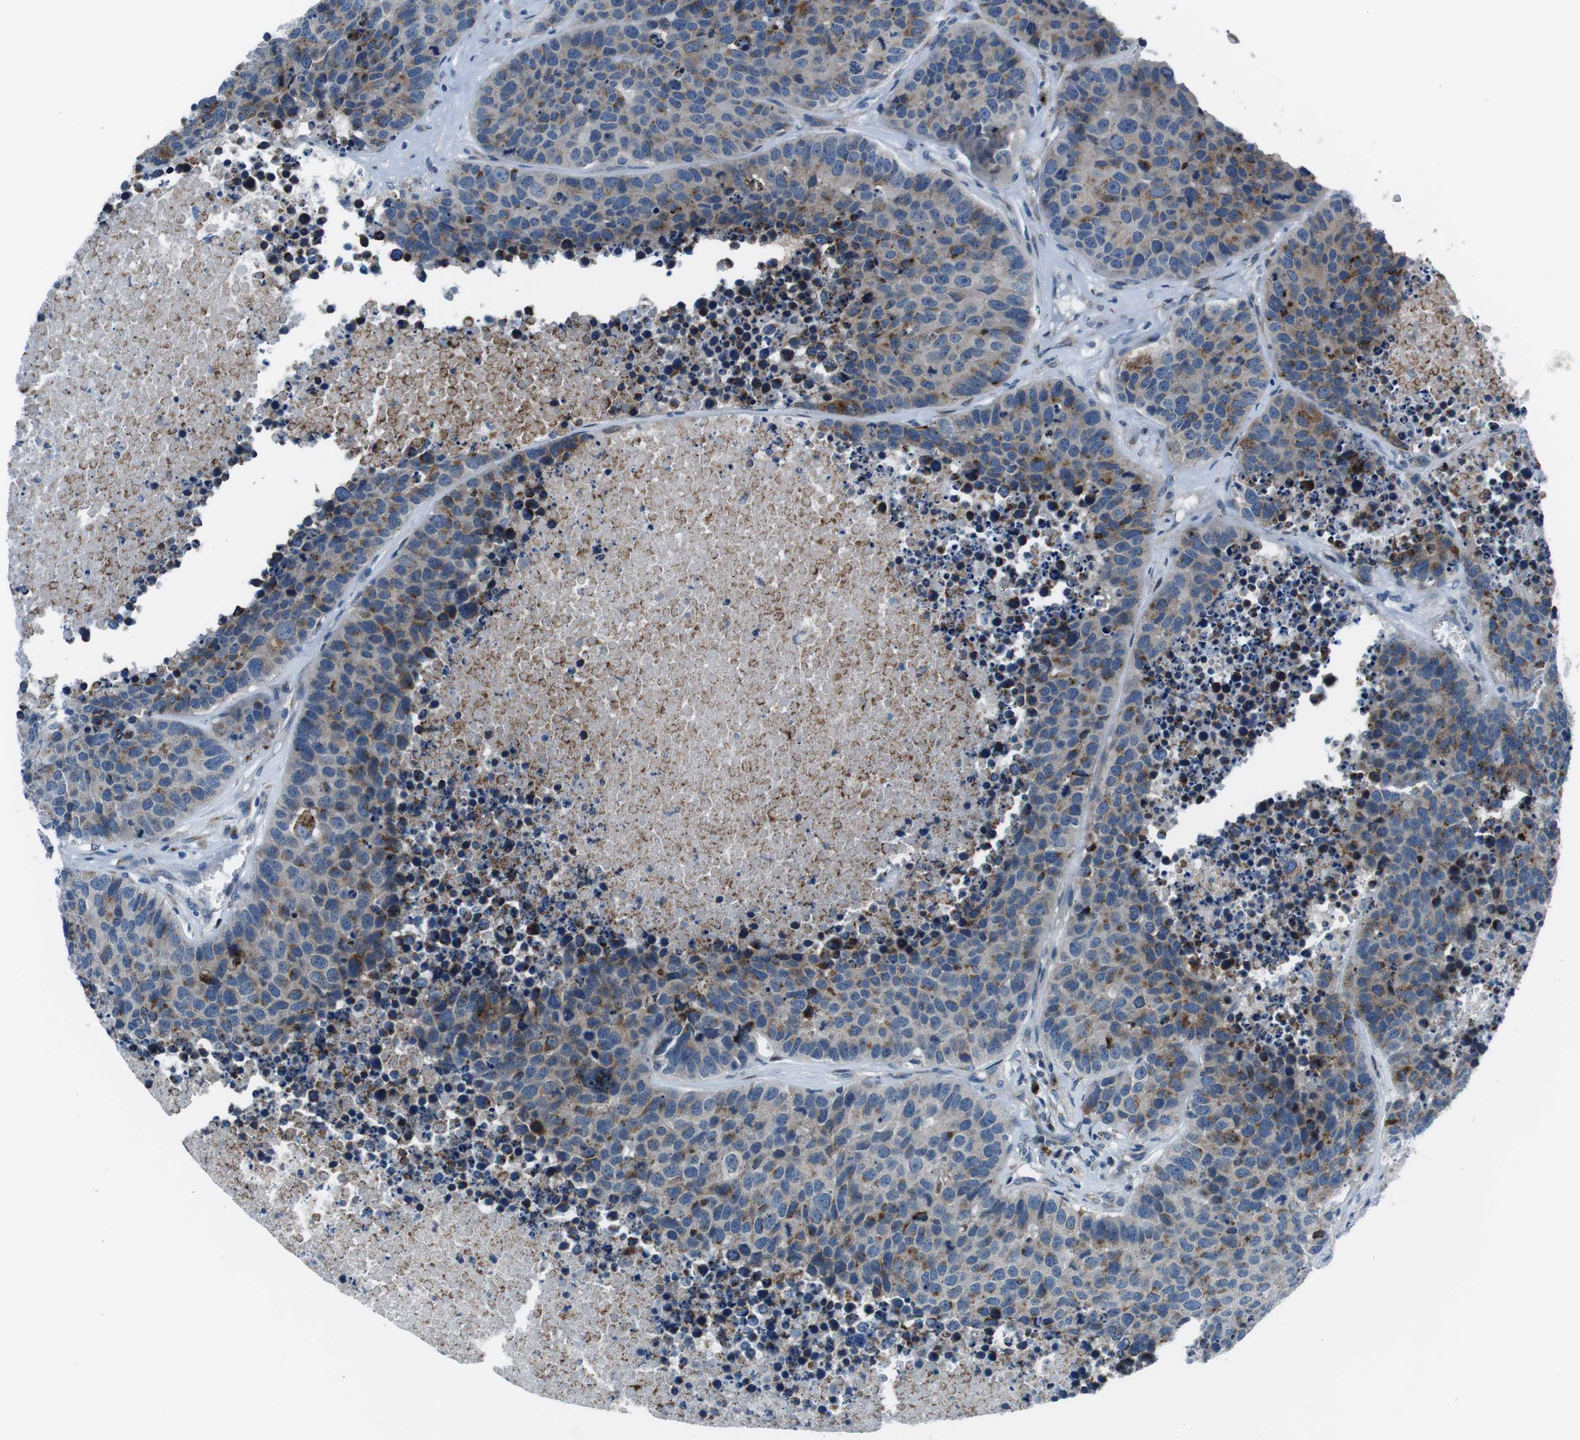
{"staining": {"intensity": "moderate", "quantity": "25%-75%", "location": "cytoplasmic/membranous"}, "tissue": "carcinoid", "cell_type": "Tumor cells", "image_type": "cancer", "snomed": [{"axis": "morphology", "description": "Carcinoid, malignant, NOS"}, {"axis": "topography", "description": "Lung"}], "caption": "Carcinoid stained for a protein displays moderate cytoplasmic/membranous positivity in tumor cells. (Stains: DAB (3,3'-diaminobenzidine) in brown, nuclei in blue, Microscopy: brightfield microscopy at high magnification).", "gene": "NUCB2", "patient": {"sex": "male", "age": 60}}